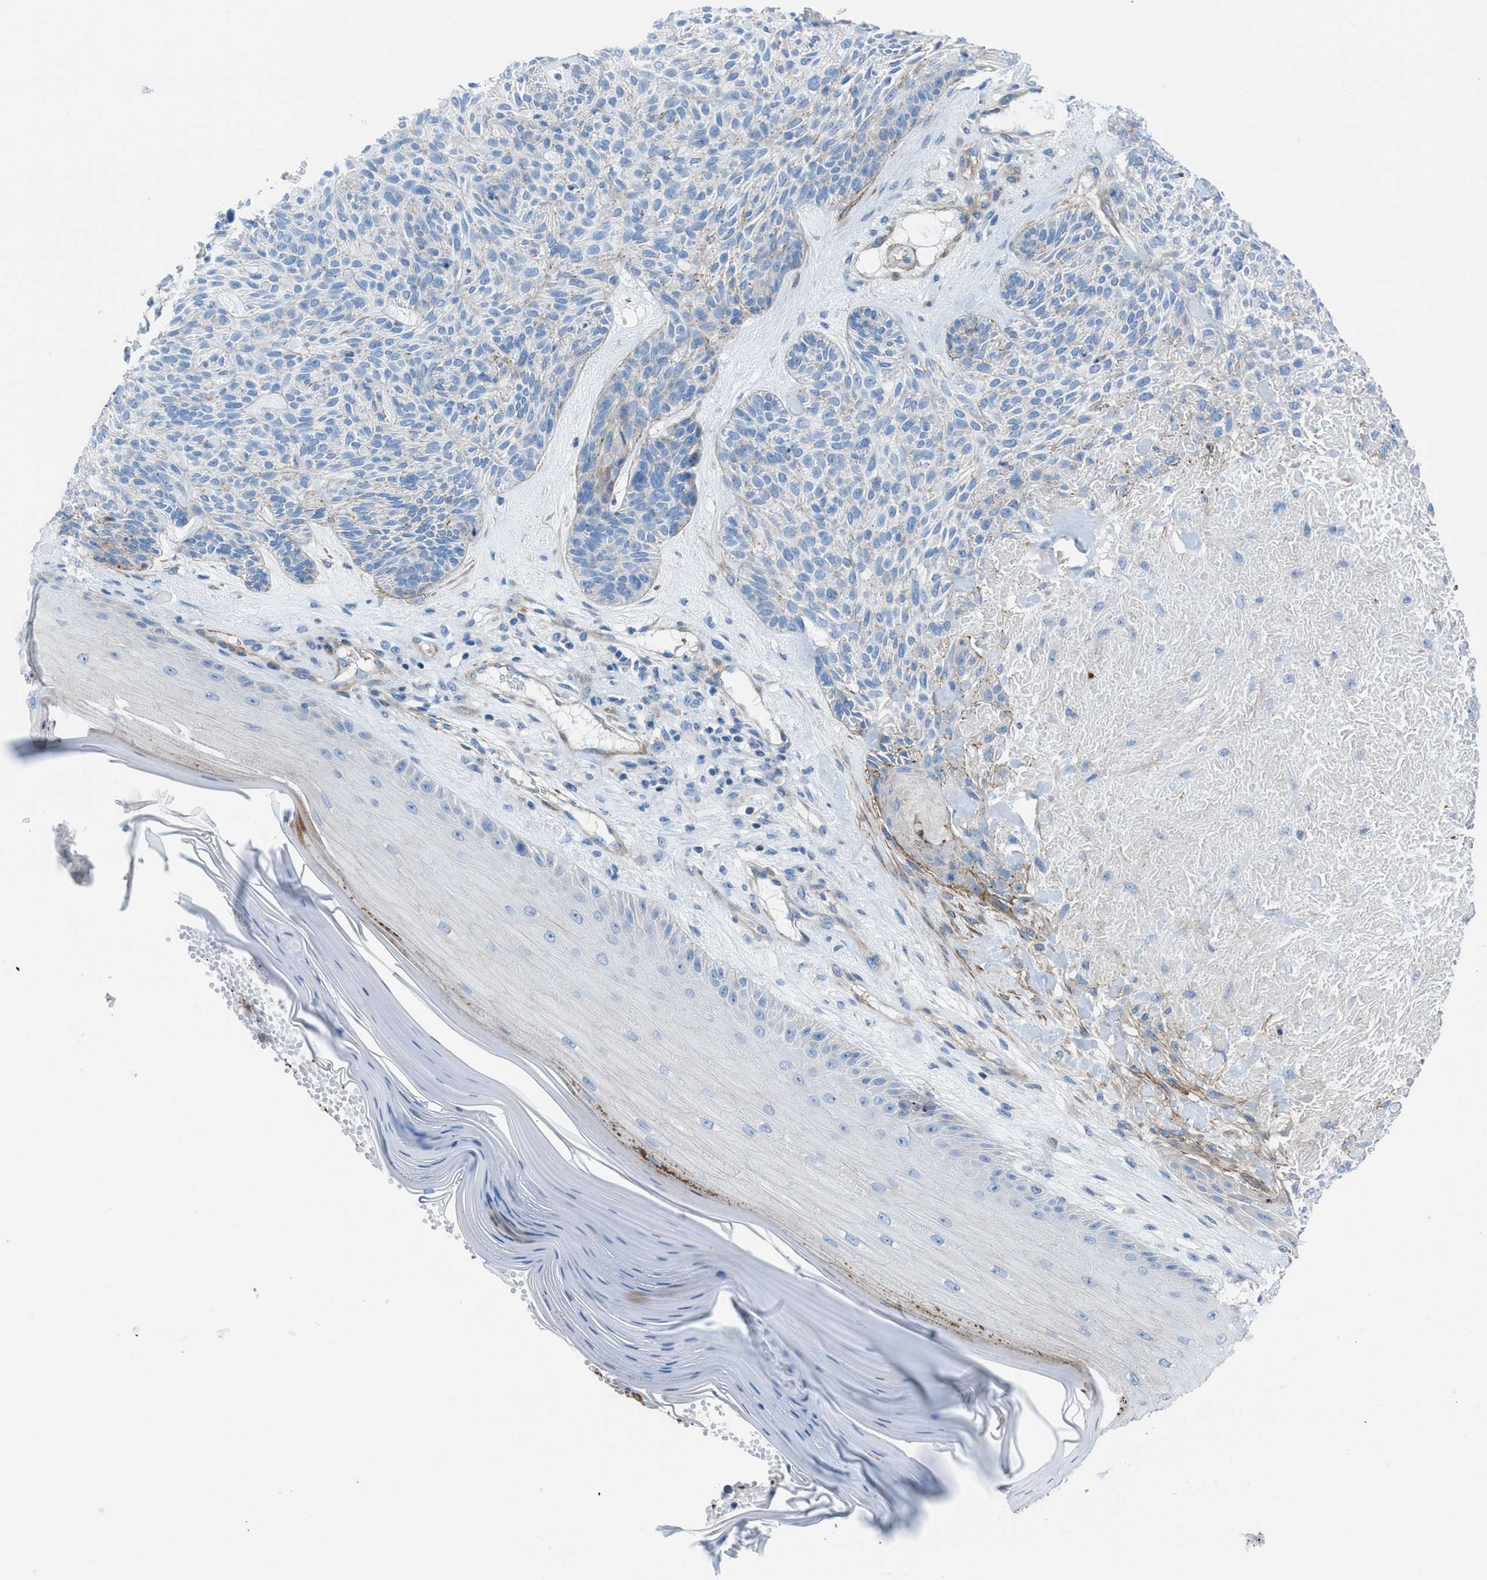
{"staining": {"intensity": "negative", "quantity": "none", "location": "none"}, "tissue": "skin cancer", "cell_type": "Tumor cells", "image_type": "cancer", "snomed": [{"axis": "morphology", "description": "Basal cell carcinoma"}, {"axis": "topography", "description": "Skin"}], "caption": "Human basal cell carcinoma (skin) stained for a protein using immunohistochemistry displays no expression in tumor cells.", "gene": "KCNH7", "patient": {"sex": "male", "age": 55}}